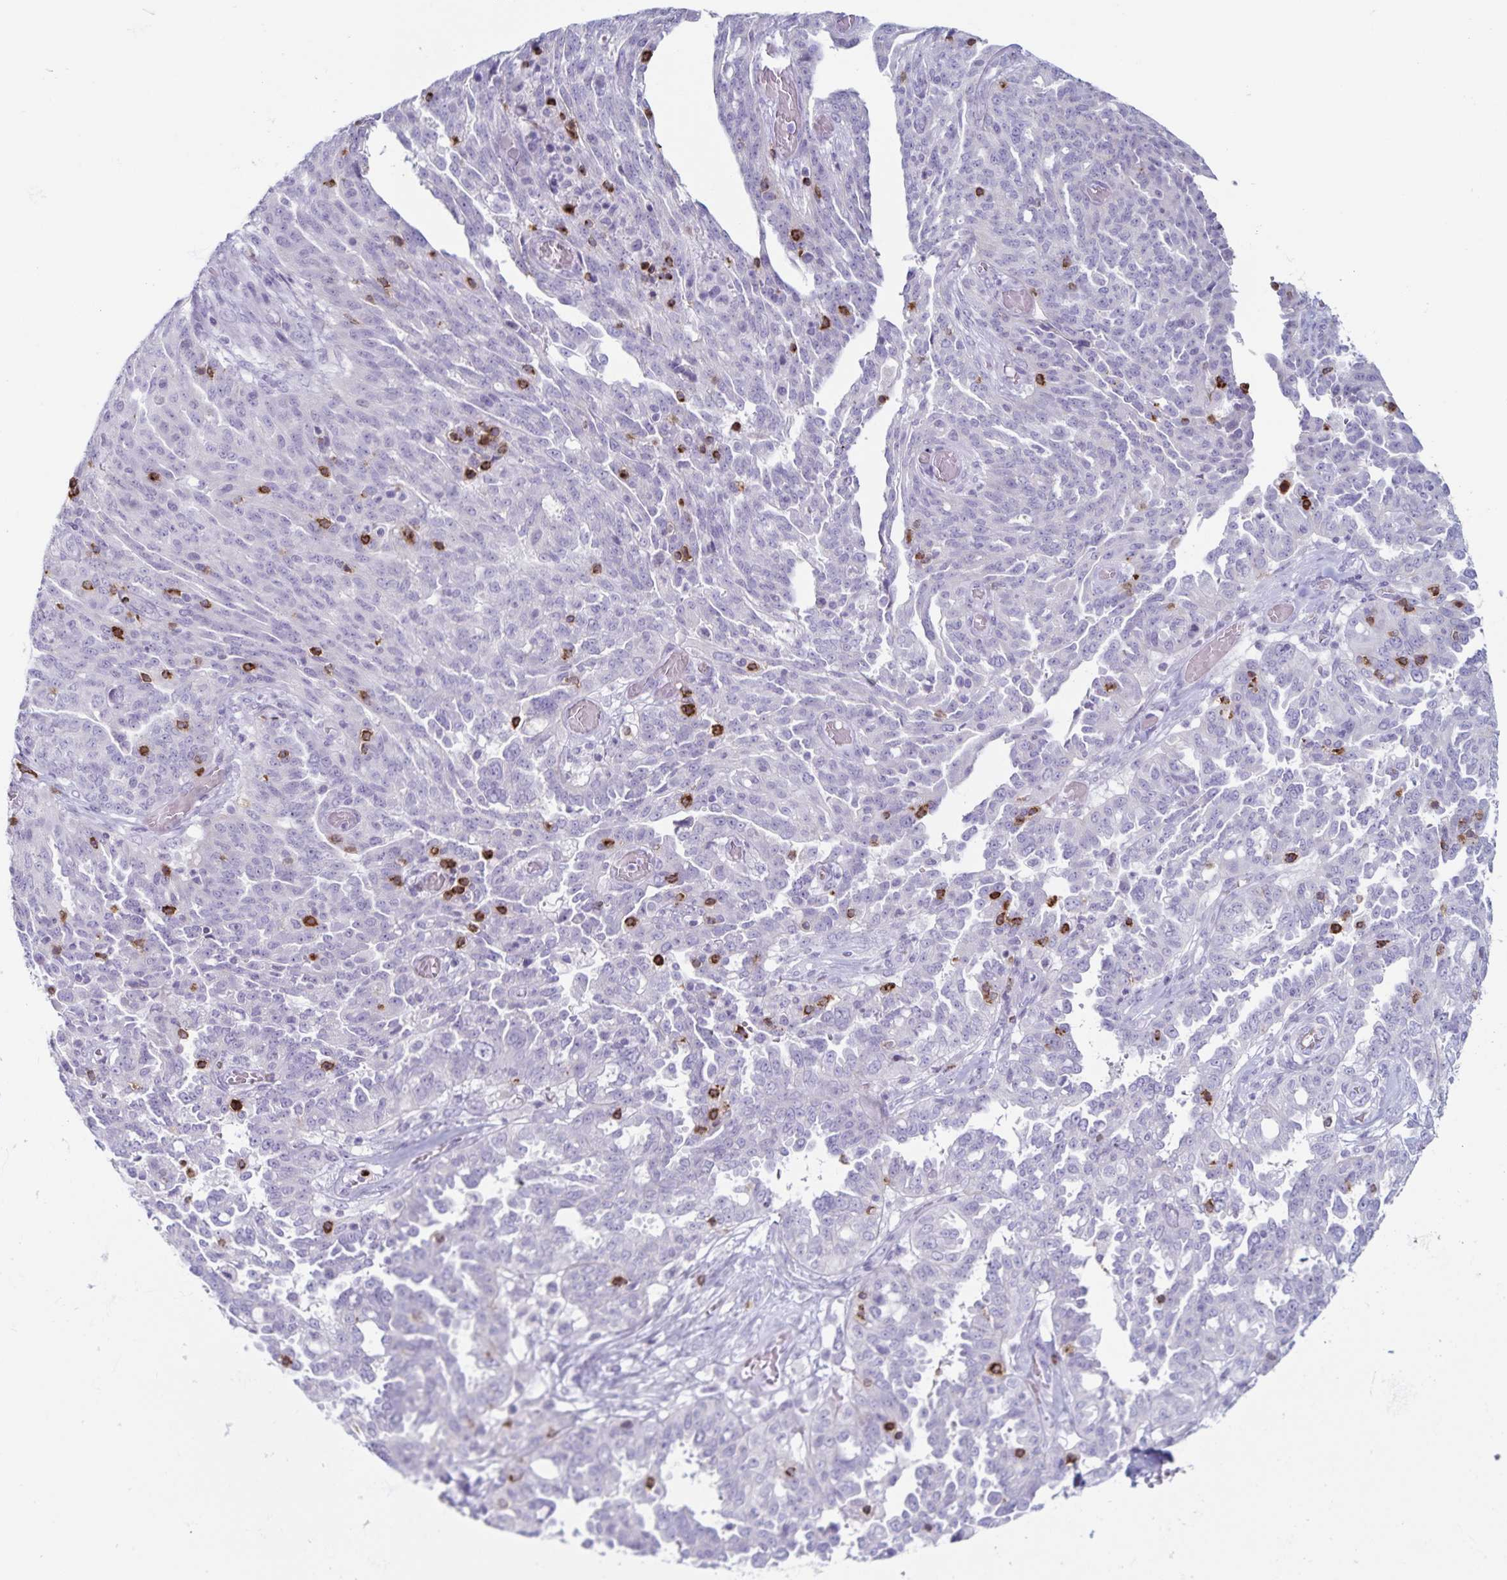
{"staining": {"intensity": "negative", "quantity": "none", "location": "none"}, "tissue": "ovarian cancer", "cell_type": "Tumor cells", "image_type": "cancer", "snomed": [{"axis": "morphology", "description": "Cystadenocarcinoma, serous, NOS"}, {"axis": "topography", "description": "Ovary"}], "caption": "Immunohistochemical staining of human ovarian cancer (serous cystadenocarcinoma) displays no significant staining in tumor cells. (DAB immunohistochemistry, high magnification).", "gene": "GNLY", "patient": {"sex": "female", "age": 67}}